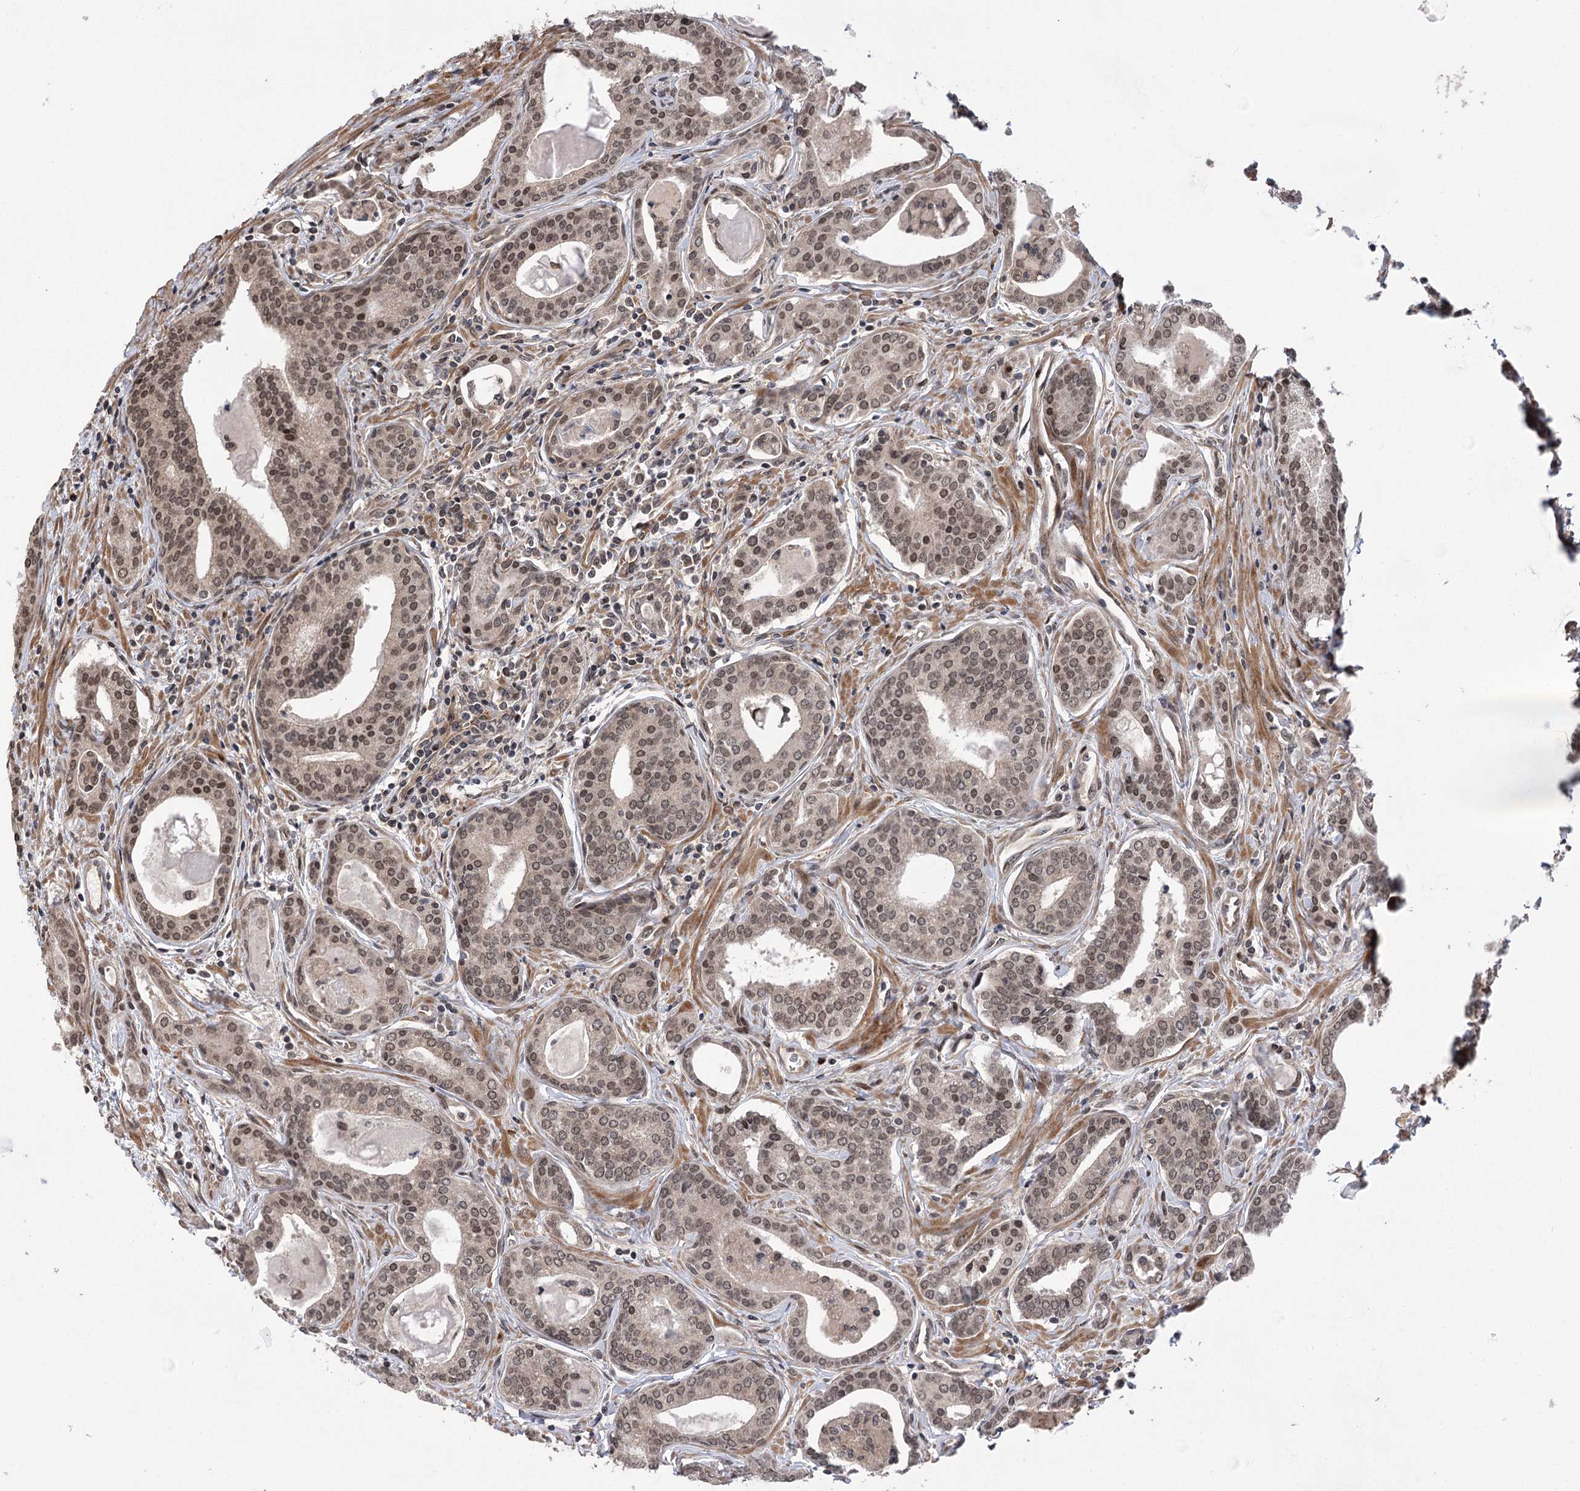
{"staining": {"intensity": "weak", "quantity": ">75%", "location": "nuclear"}, "tissue": "prostate cancer", "cell_type": "Tumor cells", "image_type": "cancer", "snomed": [{"axis": "morphology", "description": "Adenocarcinoma, High grade"}, {"axis": "topography", "description": "Prostate"}], "caption": "Human prostate high-grade adenocarcinoma stained with a protein marker displays weak staining in tumor cells.", "gene": "TENM2", "patient": {"sex": "male", "age": 68}}